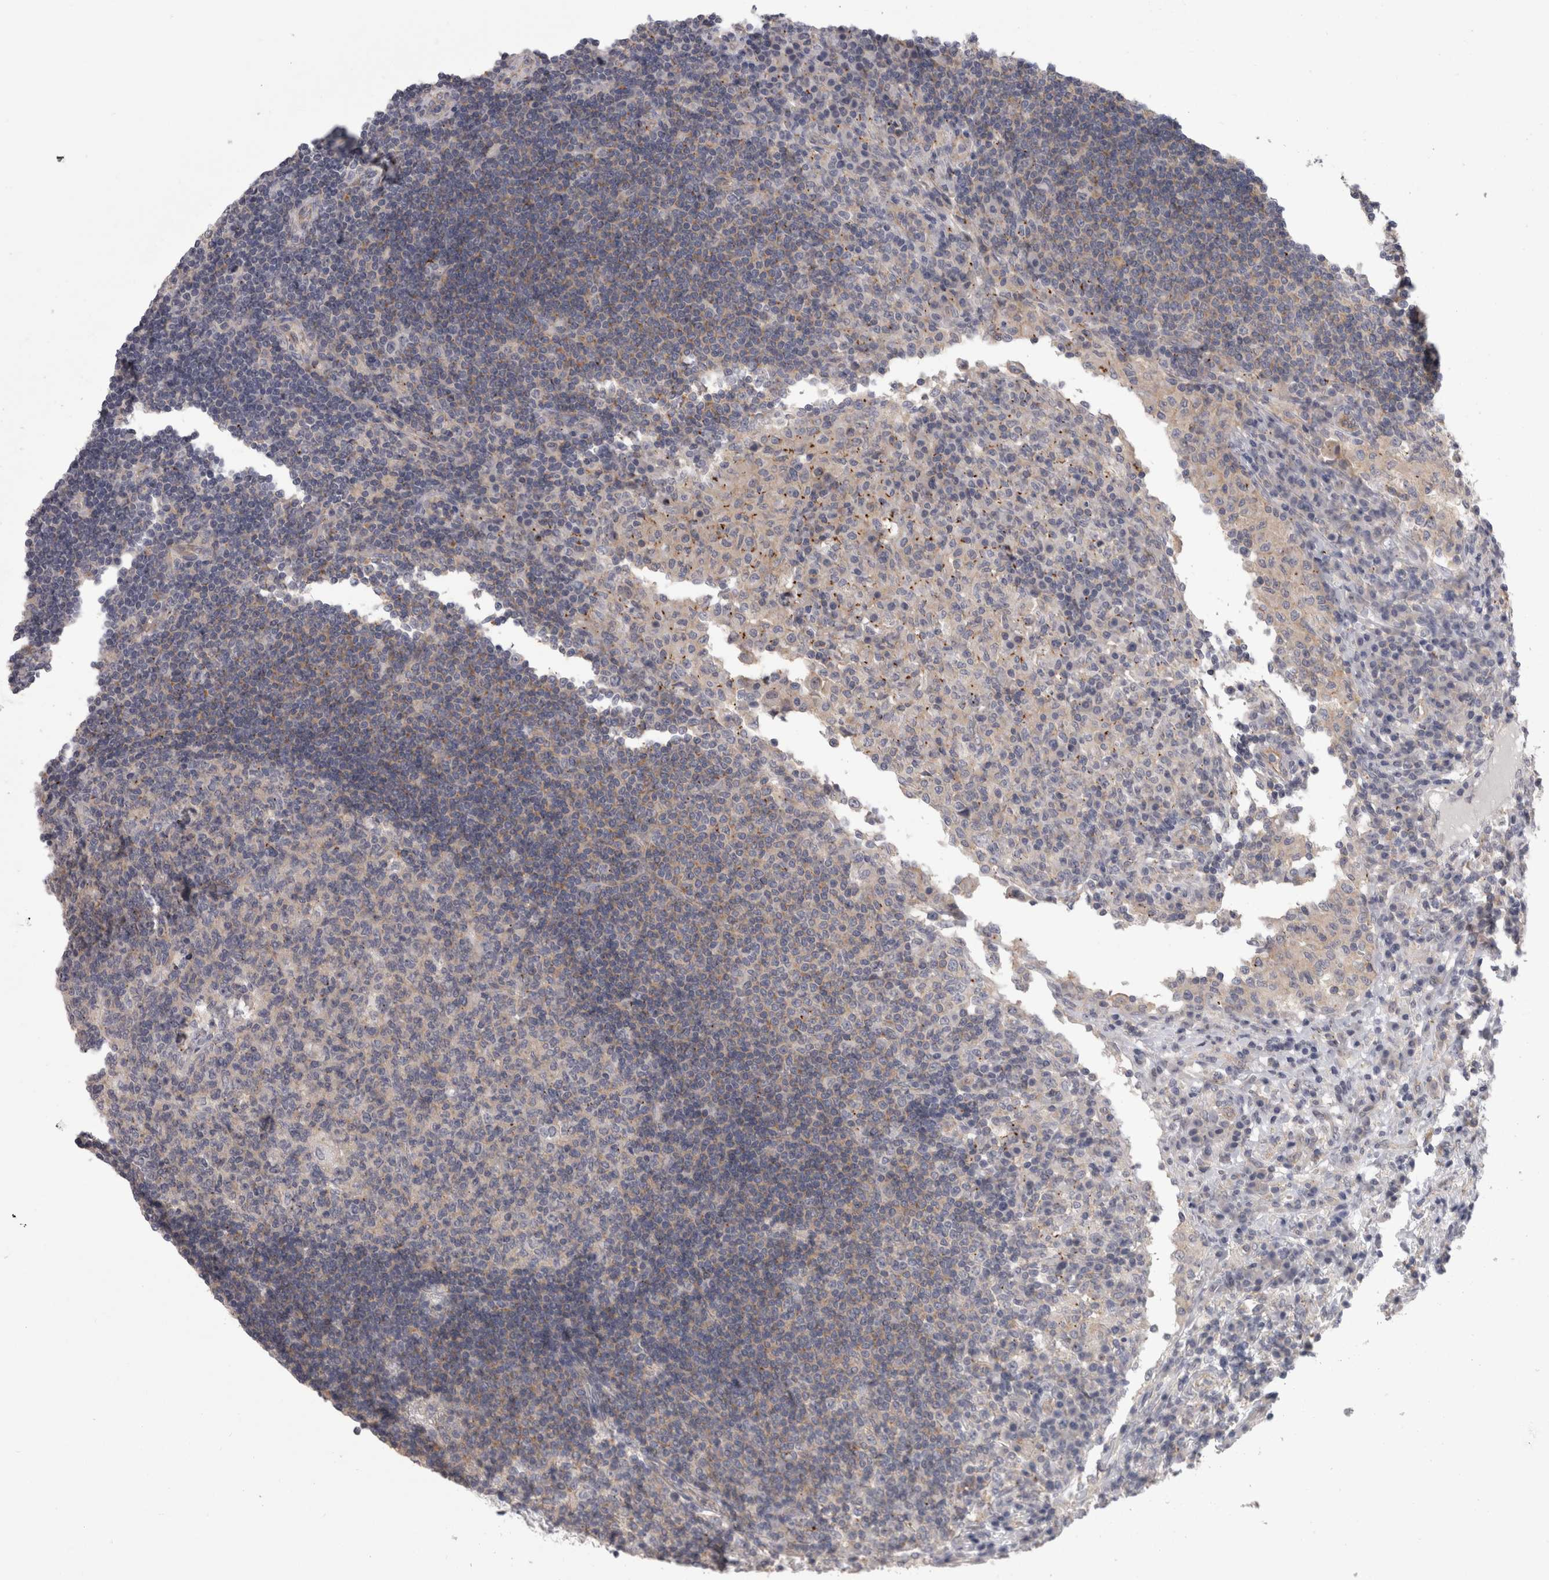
{"staining": {"intensity": "weak", "quantity": "<25%", "location": "cytoplasmic/membranous"}, "tissue": "lymph node", "cell_type": "Germinal center cells", "image_type": "normal", "snomed": [{"axis": "morphology", "description": "Normal tissue, NOS"}, {"axis": "topography", "description": "Lymph node"}], "caption": "The photomicrograph shows no staining of germinal center cells in normal lymph node.", "gene": "LYZL6", "patient": {"sex": "female", "age": 53}}